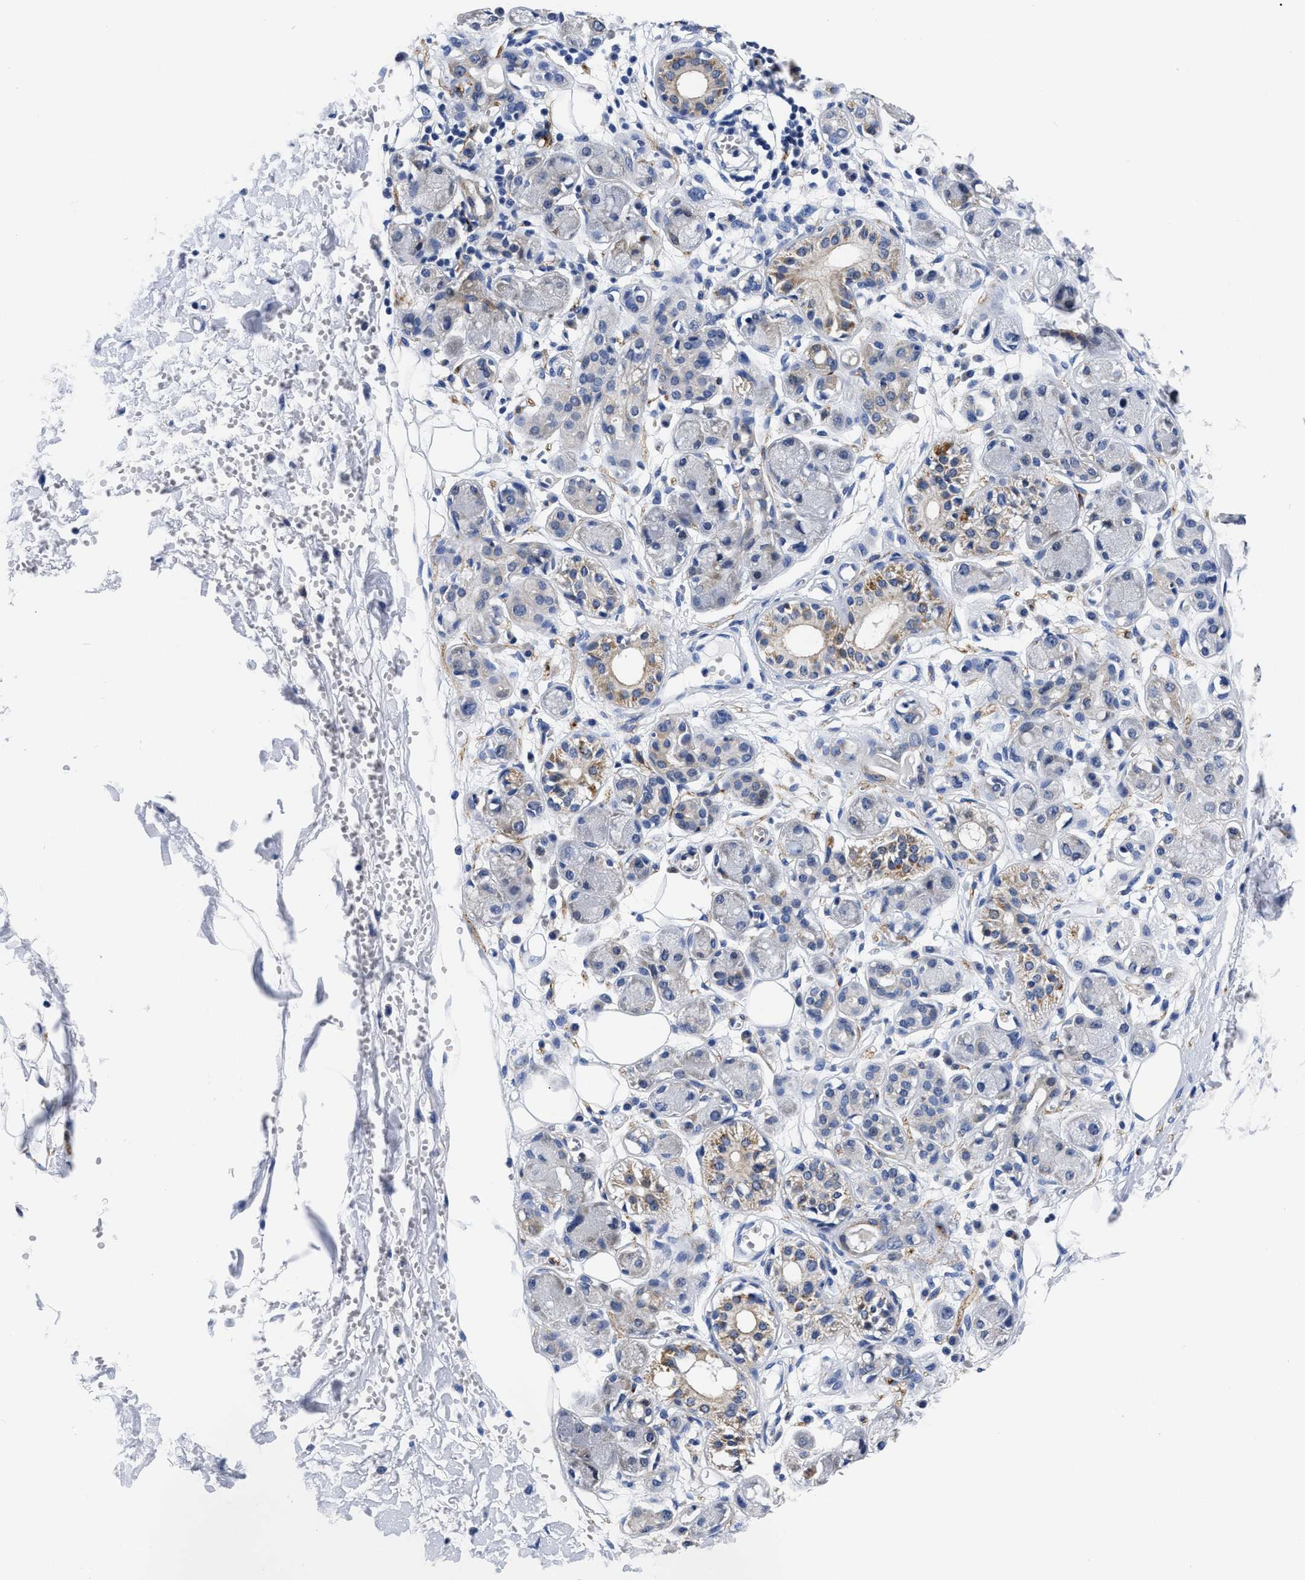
{"staining": {"intensity": "negative", "quantity": "none", "location": "none"}, "tissue": "adipose tissue", "cell_type": "Adipocytes", "image_type": "normal", "snomed": [{"axis": "morphology", "description": "Normal tissue, NOS"}, {"axis": "morphology", "description": "Inflammation, NOS"}, {"axis": "topography", "description": "Salivary gland"}, {"axis": "topography", "description": "Peripheral nerve tissue"}], "caption": "Micrograph shows no significant protein expression in adipocytes of normal adipose tissue.", "gene": "SLC35F1", "patient": {"sex": "female", "age": 75}}